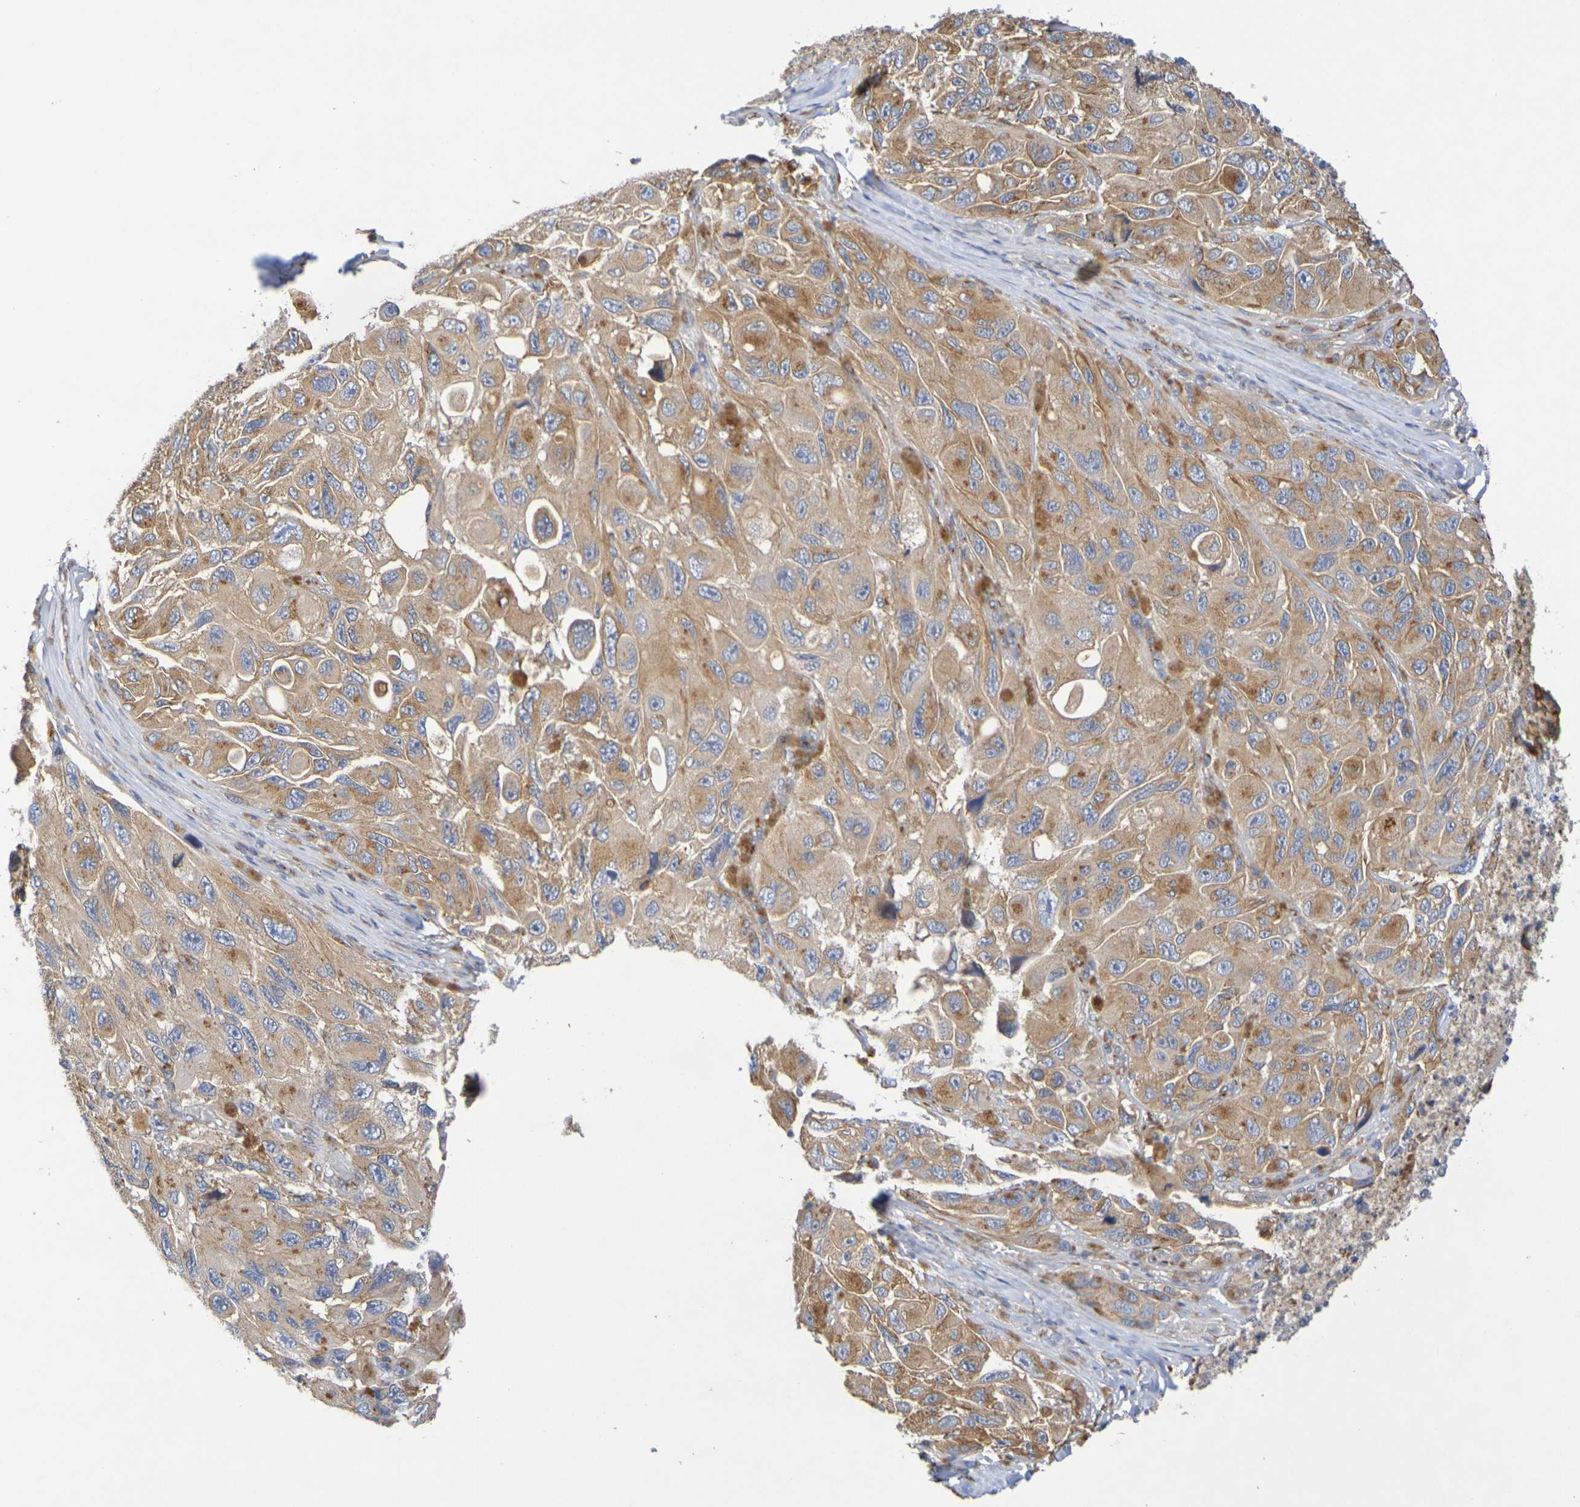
{"staining": {"intensity": "moderate", "quantity": ">75%", "location": "cytoplasmic/membranous"}, "tissue": "melanoma", "cell_type": "Tumor cells", "image_type": "cancer", "snomed": [{"axis": "morphology", "description": "Malignant melanoma, NOS"}, {"axis": "topography", "description": "Skin"}], "caption": "The photomicrograph displays staining of melanoma, revealing moderate cytoplasmic/membranous protein staining (brown color) within tumor cells.", "gene": "DCP2", "patient": {"sex": "female", "age": 73}}